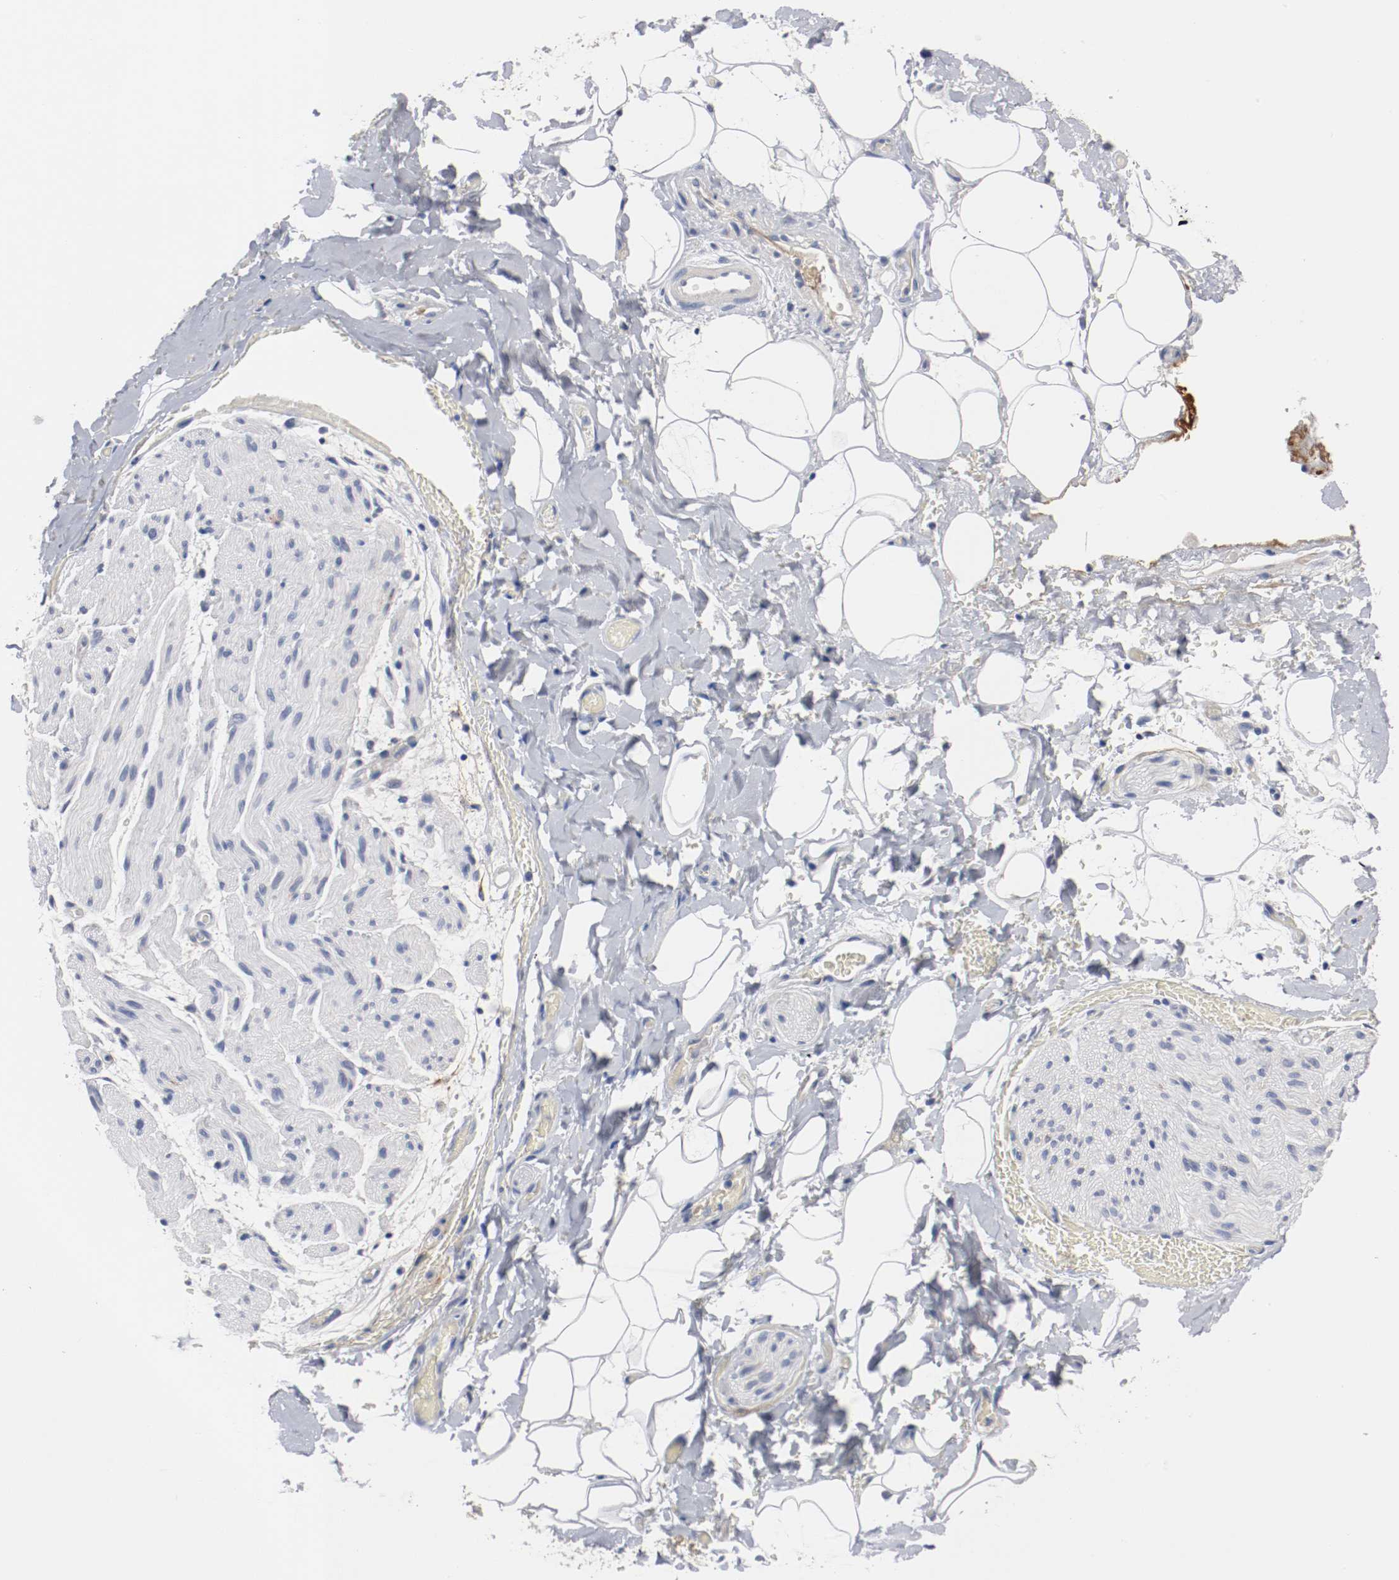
{"staining": {"intensity": "negative", "quantity": "none", "location": "none"}, "tissue": "adipose tissue", "cell_type": "Adipocytes", "image_type": "normal", "snomed": [{"axis": "morphology", "description": "Normal tissue, NOS"}, {"axis": "morphology", "description": "Cholangiocarcinoma"}, {"axis": "topography", "description": "Liver"}, {"axis": "topography", "description": "Peripheral nerve tissue"}], "caption": "The immunohistochemistry (IHC) image has no significant positivity in adipocytes of adipose tissue.", "gene": "TNC", "patient": {"sex": "male", "age": 50}}